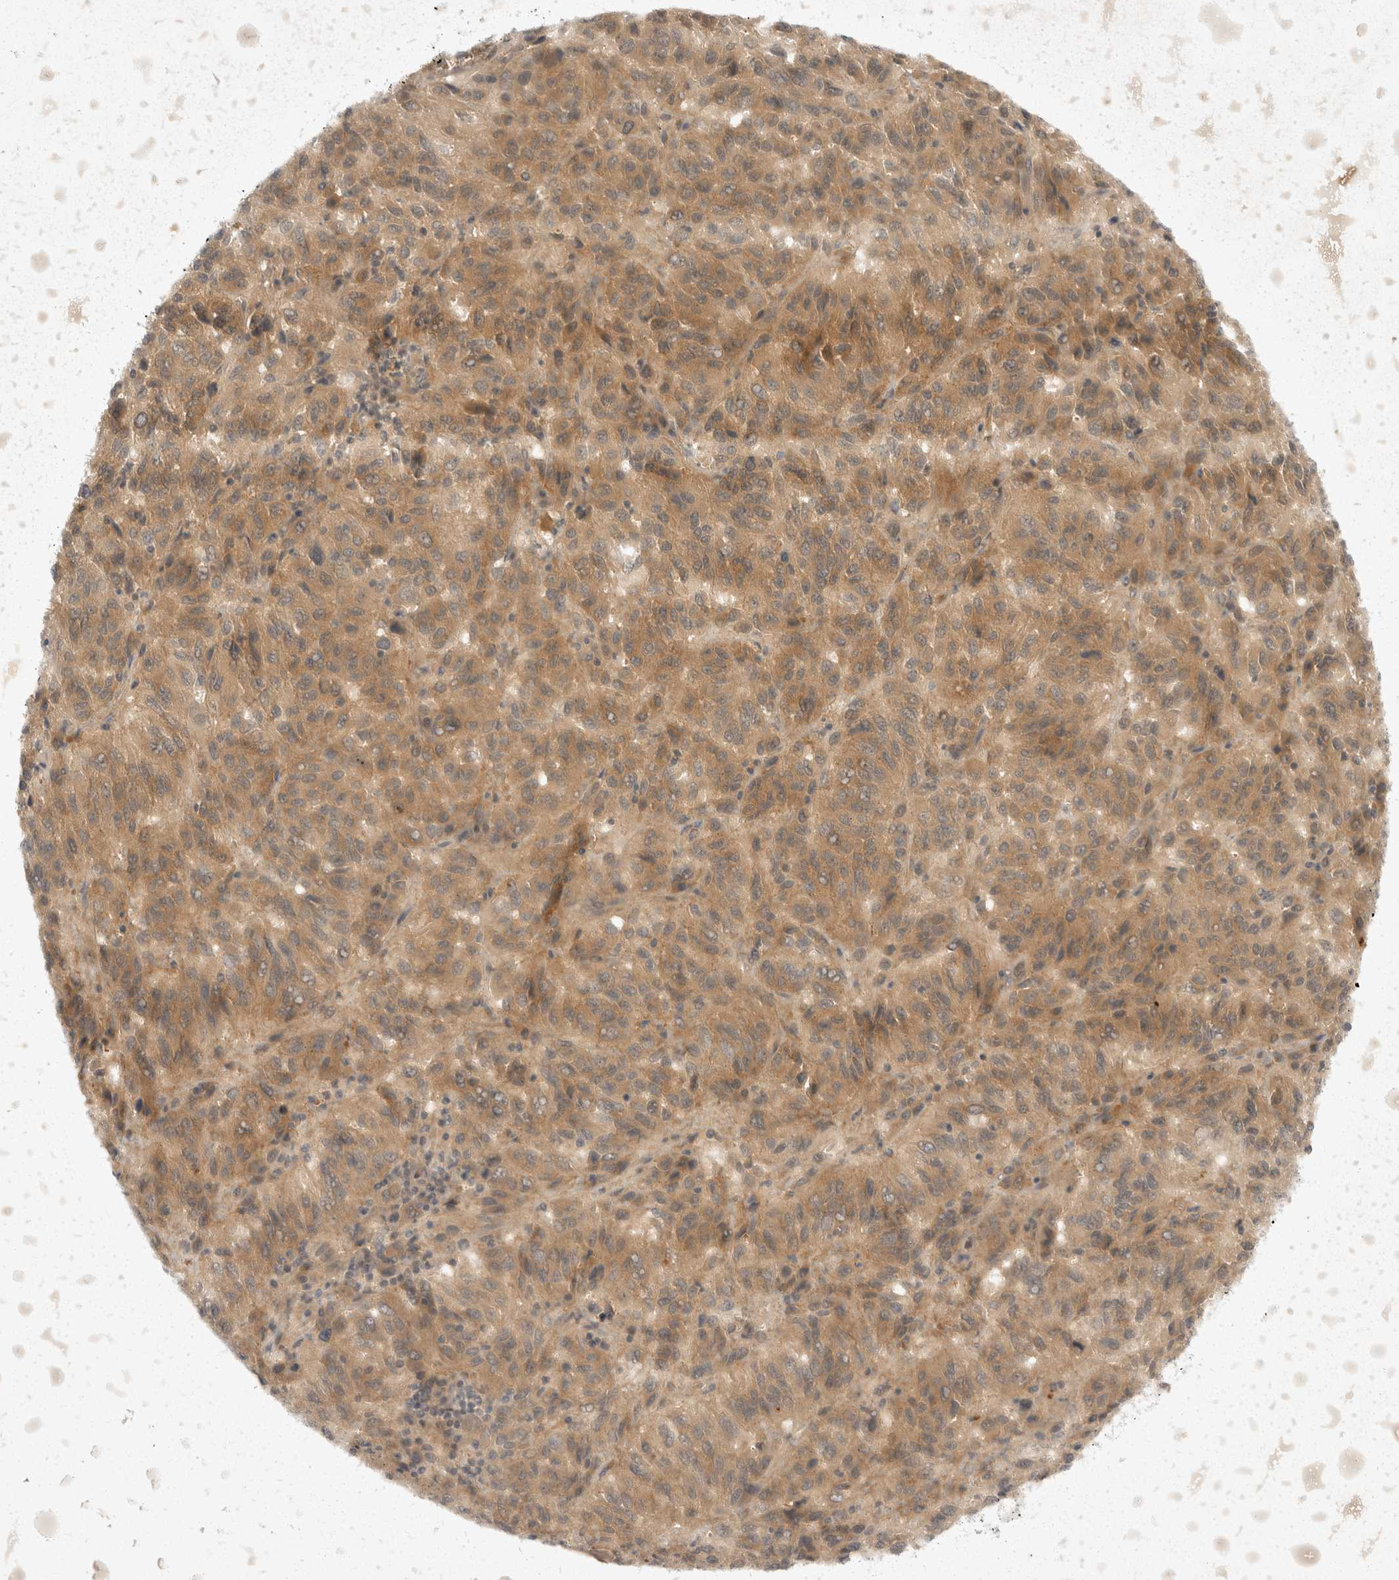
{"staining": {"intensity": "moderate", "quantity": ">75%", "location": "cytoplasmic/membranous"}, "tissue": "melanoma", "cell_type": "Tumor cells", "image_type": "cancer", "snomed": [{"axis": "morphology", "description": "Malignant melanoma, Metastatic site"}, {"axis": "topography", "description": "Lung"}], "caption": "Human malignant melanoma (metastatic site) stained with a protein marker reveals moderate staining in tumor cells.", "gene": "TOM1L2", "patient": {"sex": "male", "age": 64}}